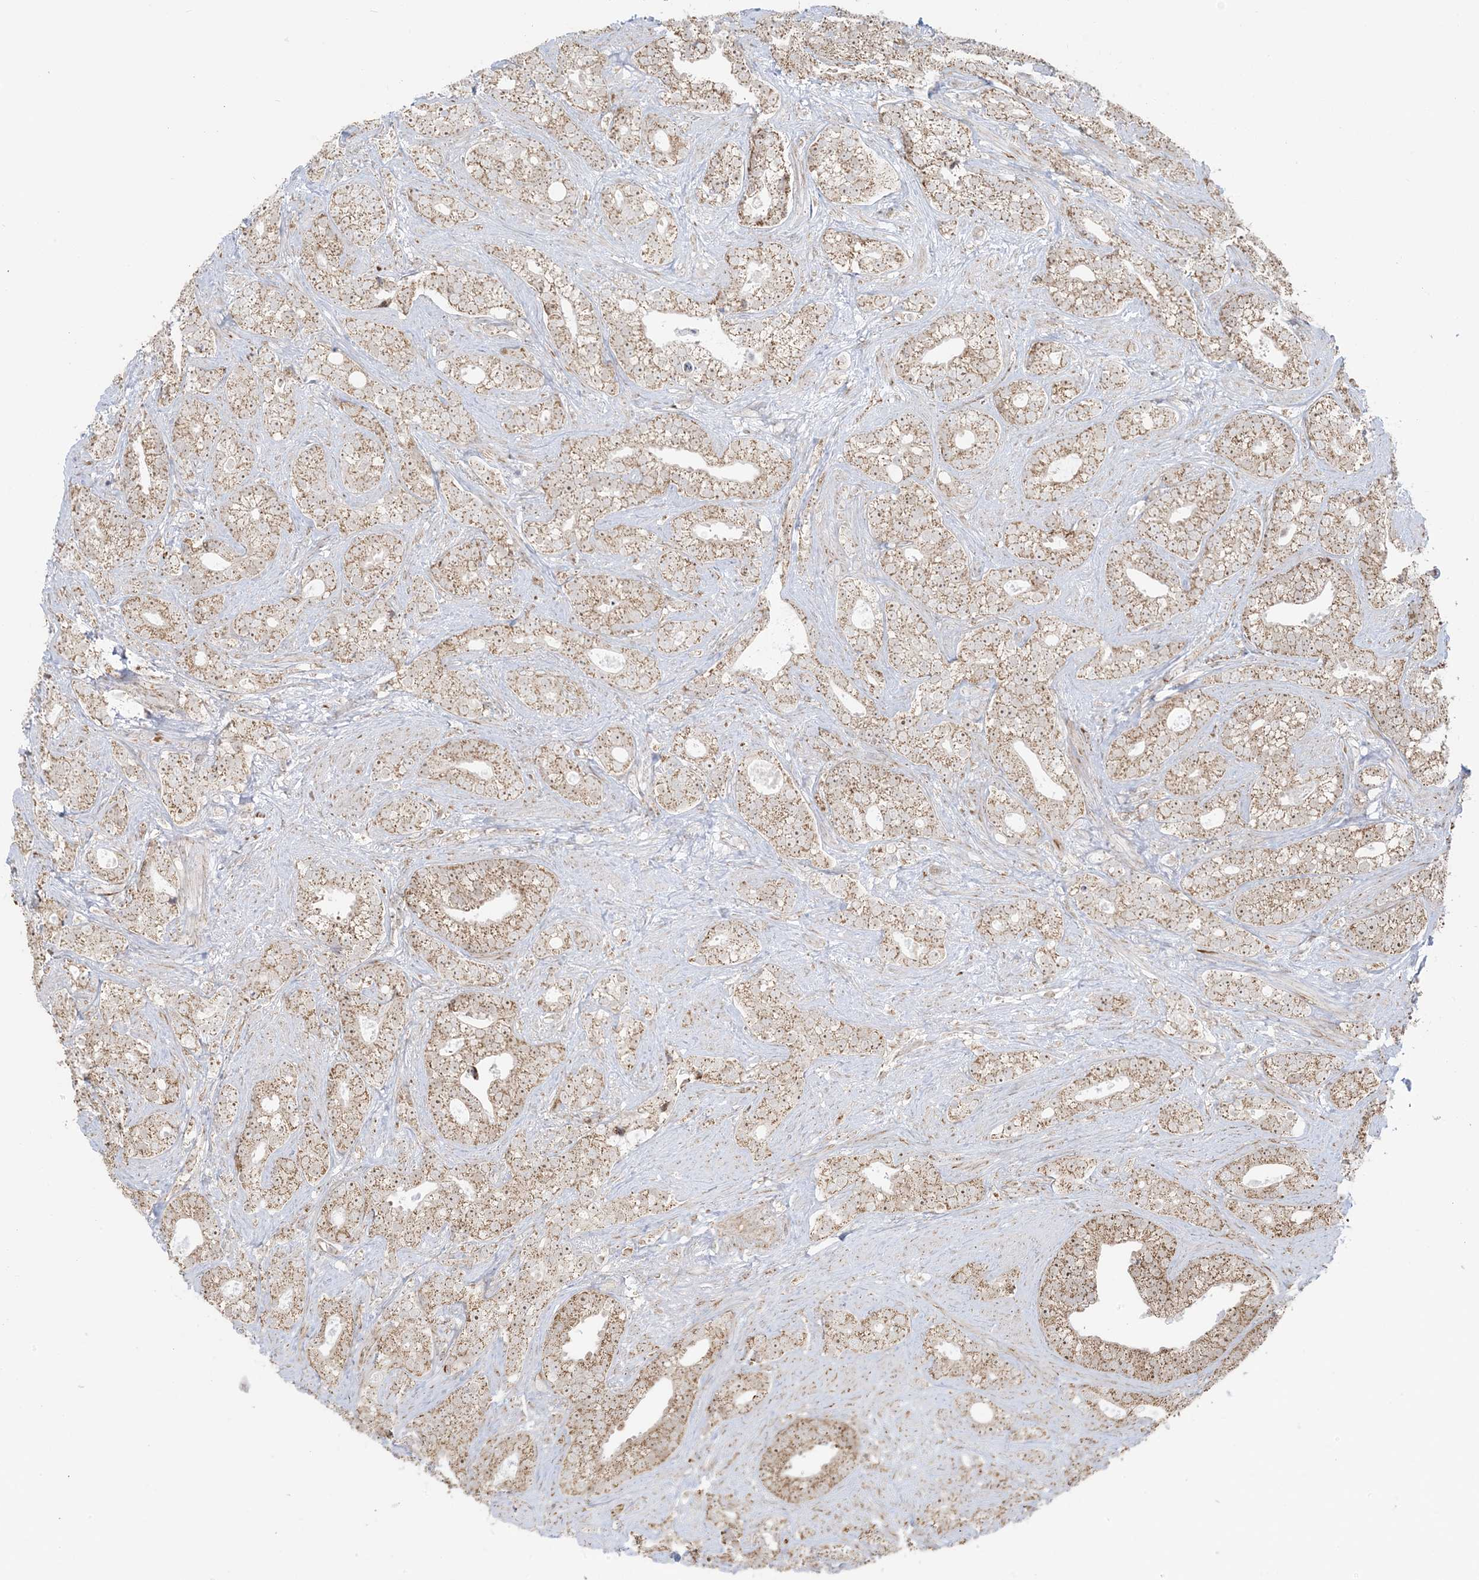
{"staining": {"intensity": "moderate", "quantity": ">75%", "location": "cytoplasmic/membranous,nuclear"}, "tissue": "prostate cancer", "cell_type": "Tumor cells", "image_type": "cancer", "snomed": [{"axis": "morphology", "description": "Adenocarcinoma, High grade"}, {"axis": "topography", "description": "Prostate and seminal vesicle, NOS"}], "caption": "Tumor cells exhibit moderate cytoplasmic/membranous and nuclear staining in about >75% of cells in prostate cancer (high-grade adenocarcinoma). The protein of interest is stained brown, and the nuclei are stained in blue (DAB IHC with brightfield microscopy, high magnification).", "gene": "MAPKBP1", "patient": {"sex": "male", "age": 67}}